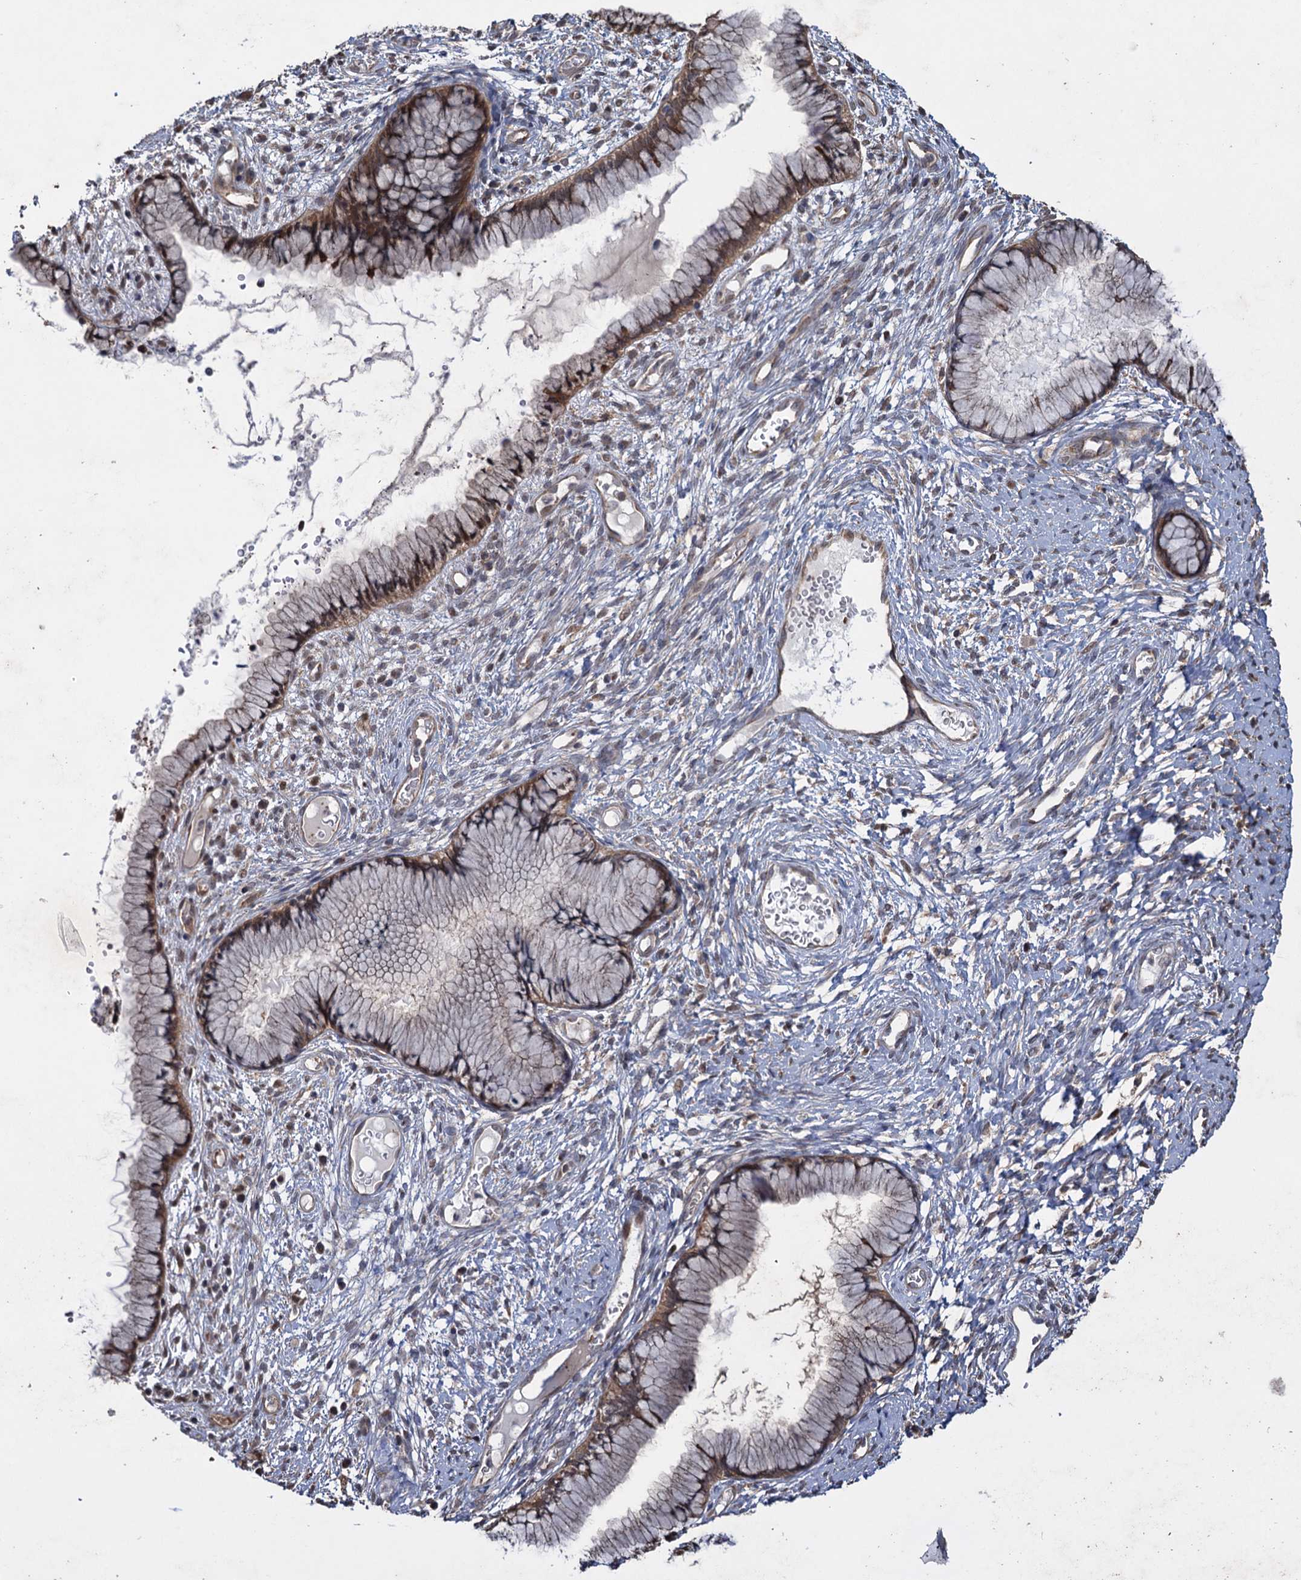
{"staining": {"intensity": "moderate", "quantity": ">75%", "location": "cytoplasmic/membranous"}, "tissue": "cervix", "cell_type": "Glandular cells", "image_type": "normal", "snomed": [{"axis": "morphology", "description": "Normal tissue, NOS"}, {"axis": "topography", "description": "Cervix"}], "caption": "Unremarkable cervix reveals moderate cytoplasmic/membranous staining in approximately >75% of glandular cells, visualized by immunohistochemistry.", "gene": "HAUS1", "patient": {"sex": "female", "age": 42}}